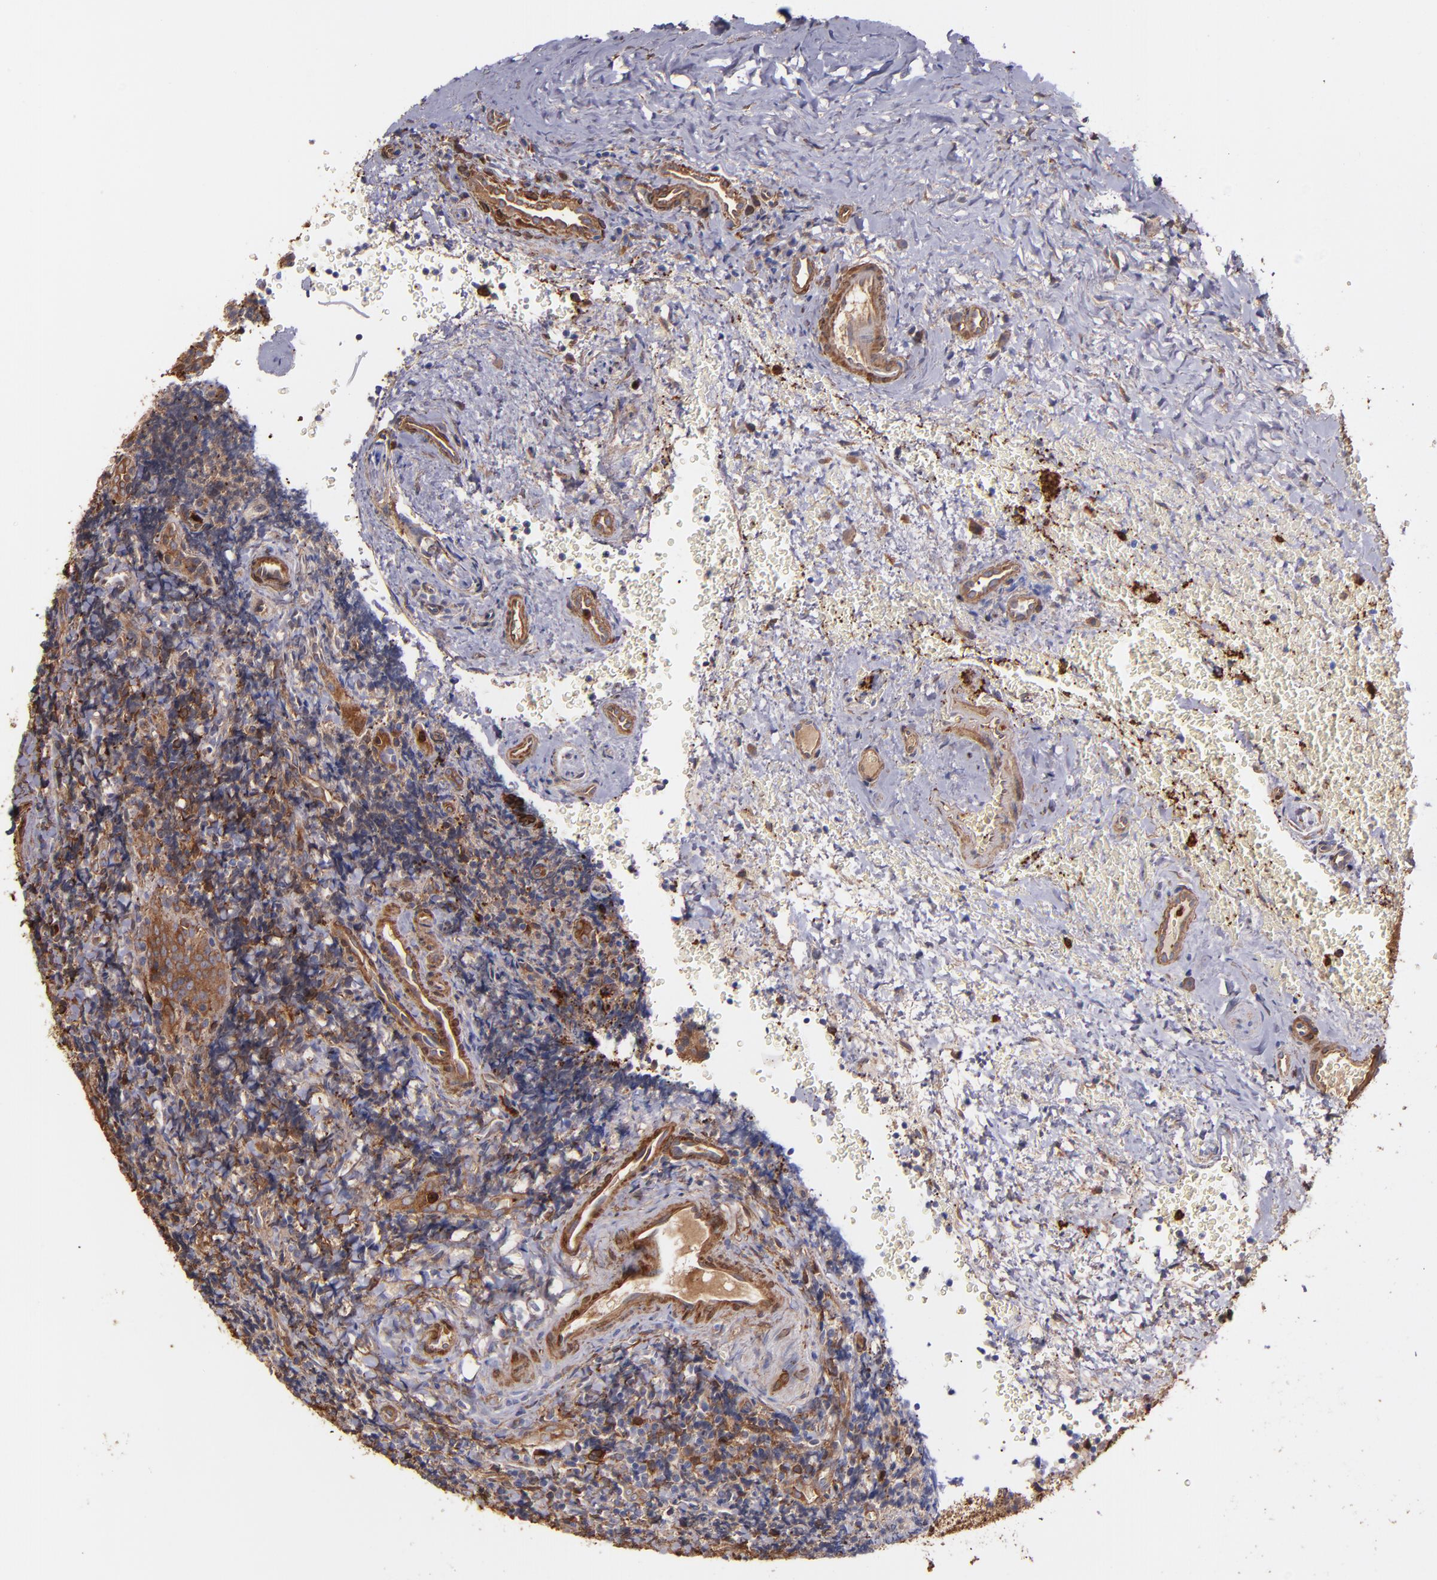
{"staining": {"intensity": "moderate", "quantity": "<25%", "location": "cytoplasmic/membranous"}, "tissue": "tonsil", "cell_type": "Germinal center cells", "image_type": "normal", "snomed": [{"axis": "morphology", "description": "Normal tissue, NOS"}, {"axis": "topography", "description": "Tonsil"}], "caption": "The image shows a brown stain indicating the presence of a protein in the cytoplasmic/membranous of germinal center cells in tonsil. (Stains: DAB (3,3'-diaminobenzidine) in brown, nuclei in blue, Microscopy: brightfield microscopy at high magnification).", "gene": "VCL", "patient": {"sex": "male", "age": 20}}